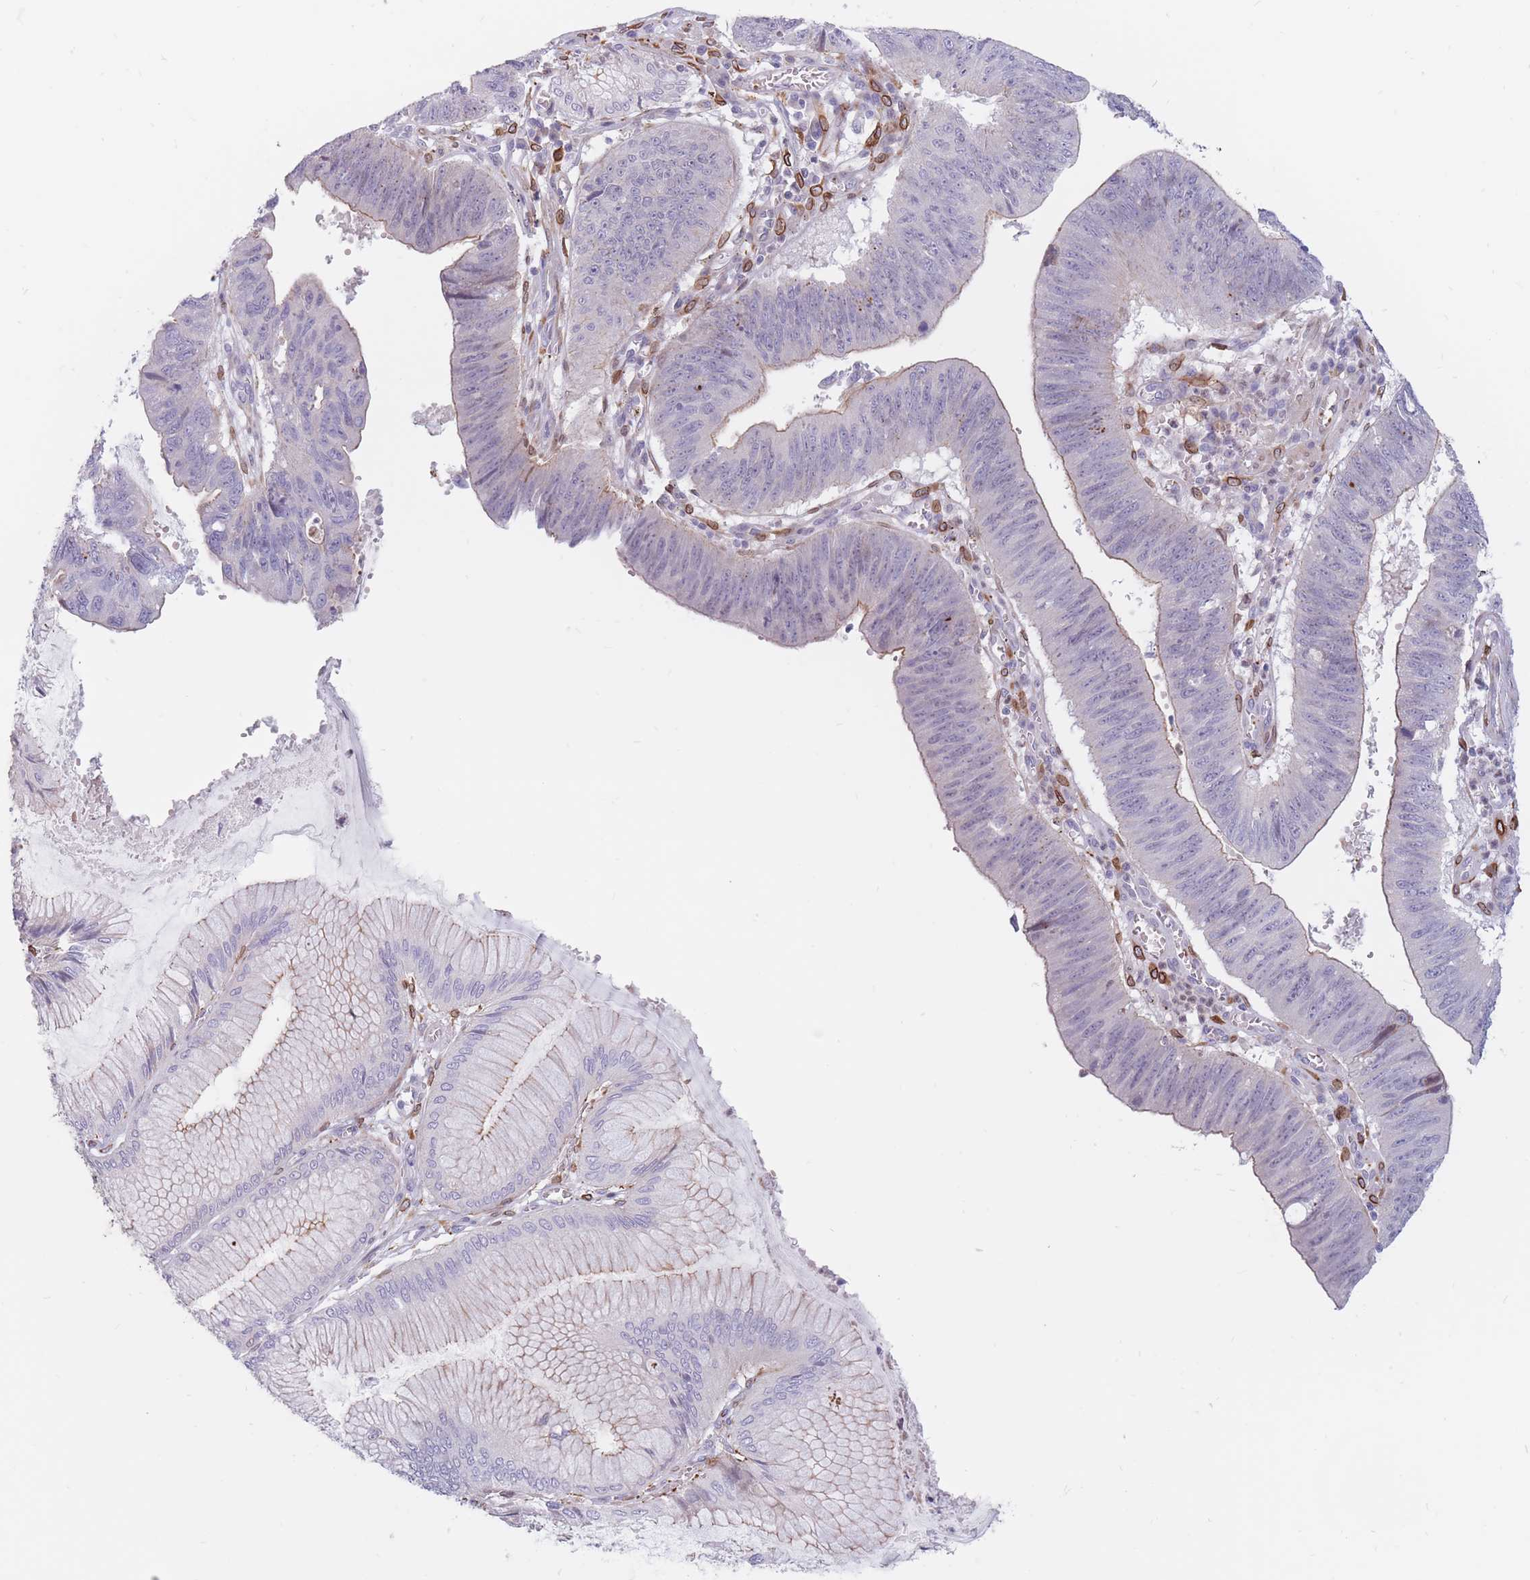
{"staining": {"intensity": "weak", "quantity": "<25%", "location": "cytoplasmic/membranous"}, "tissue": "stomach cancer", "cell_type": "Tumor cells", "image_type": "cancer", "snomed": [{"axis": "morphology", "description": "Adenocarcinoma, NOS"}, {"axis": "topography", "description": "Stomach"}], "caption": "Tumor cells show no significant expression in stomach adenocarcinoma.", "gene": "PTGDR", "patient": {"sex": "male", "age": 59}}